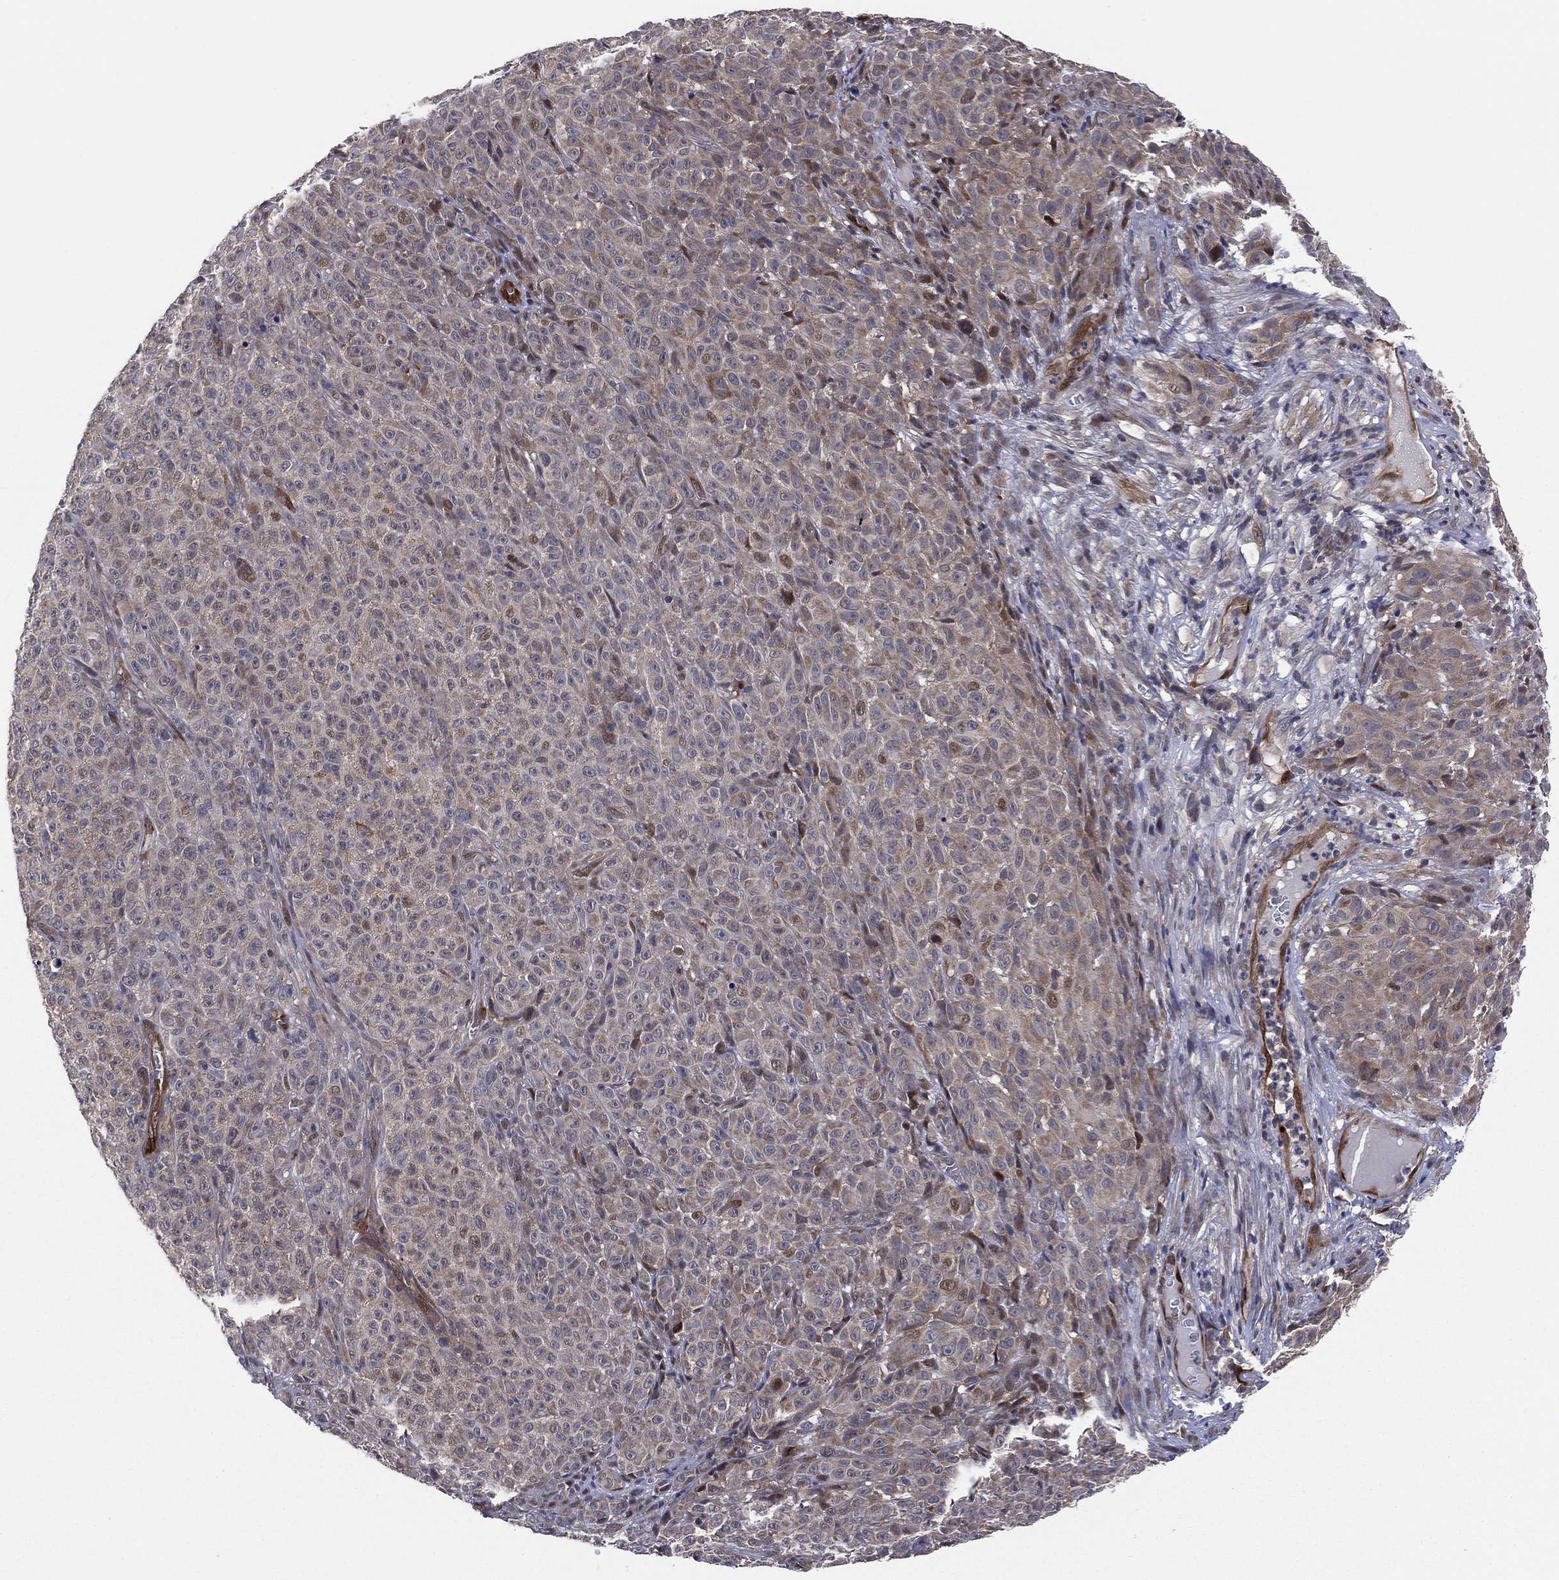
{"staining": {"intensity": "weak", "quantity": "<25%", "location": "nuclear"}, "tissue": "melanoma", "cell_type": "Tumor cells", "image_type": "cancer", "snomed": [{"axis": "morphology", "description": "Malignant melanoma, NOS"}, {"axis": "topography", "description": "Skin"}], "caption": "Melanoma was stained to show a protein in brown. There is no significant staining in tumor cells.", "gene": "SNCG", "patient": {"sex": "female", "age": 82}}